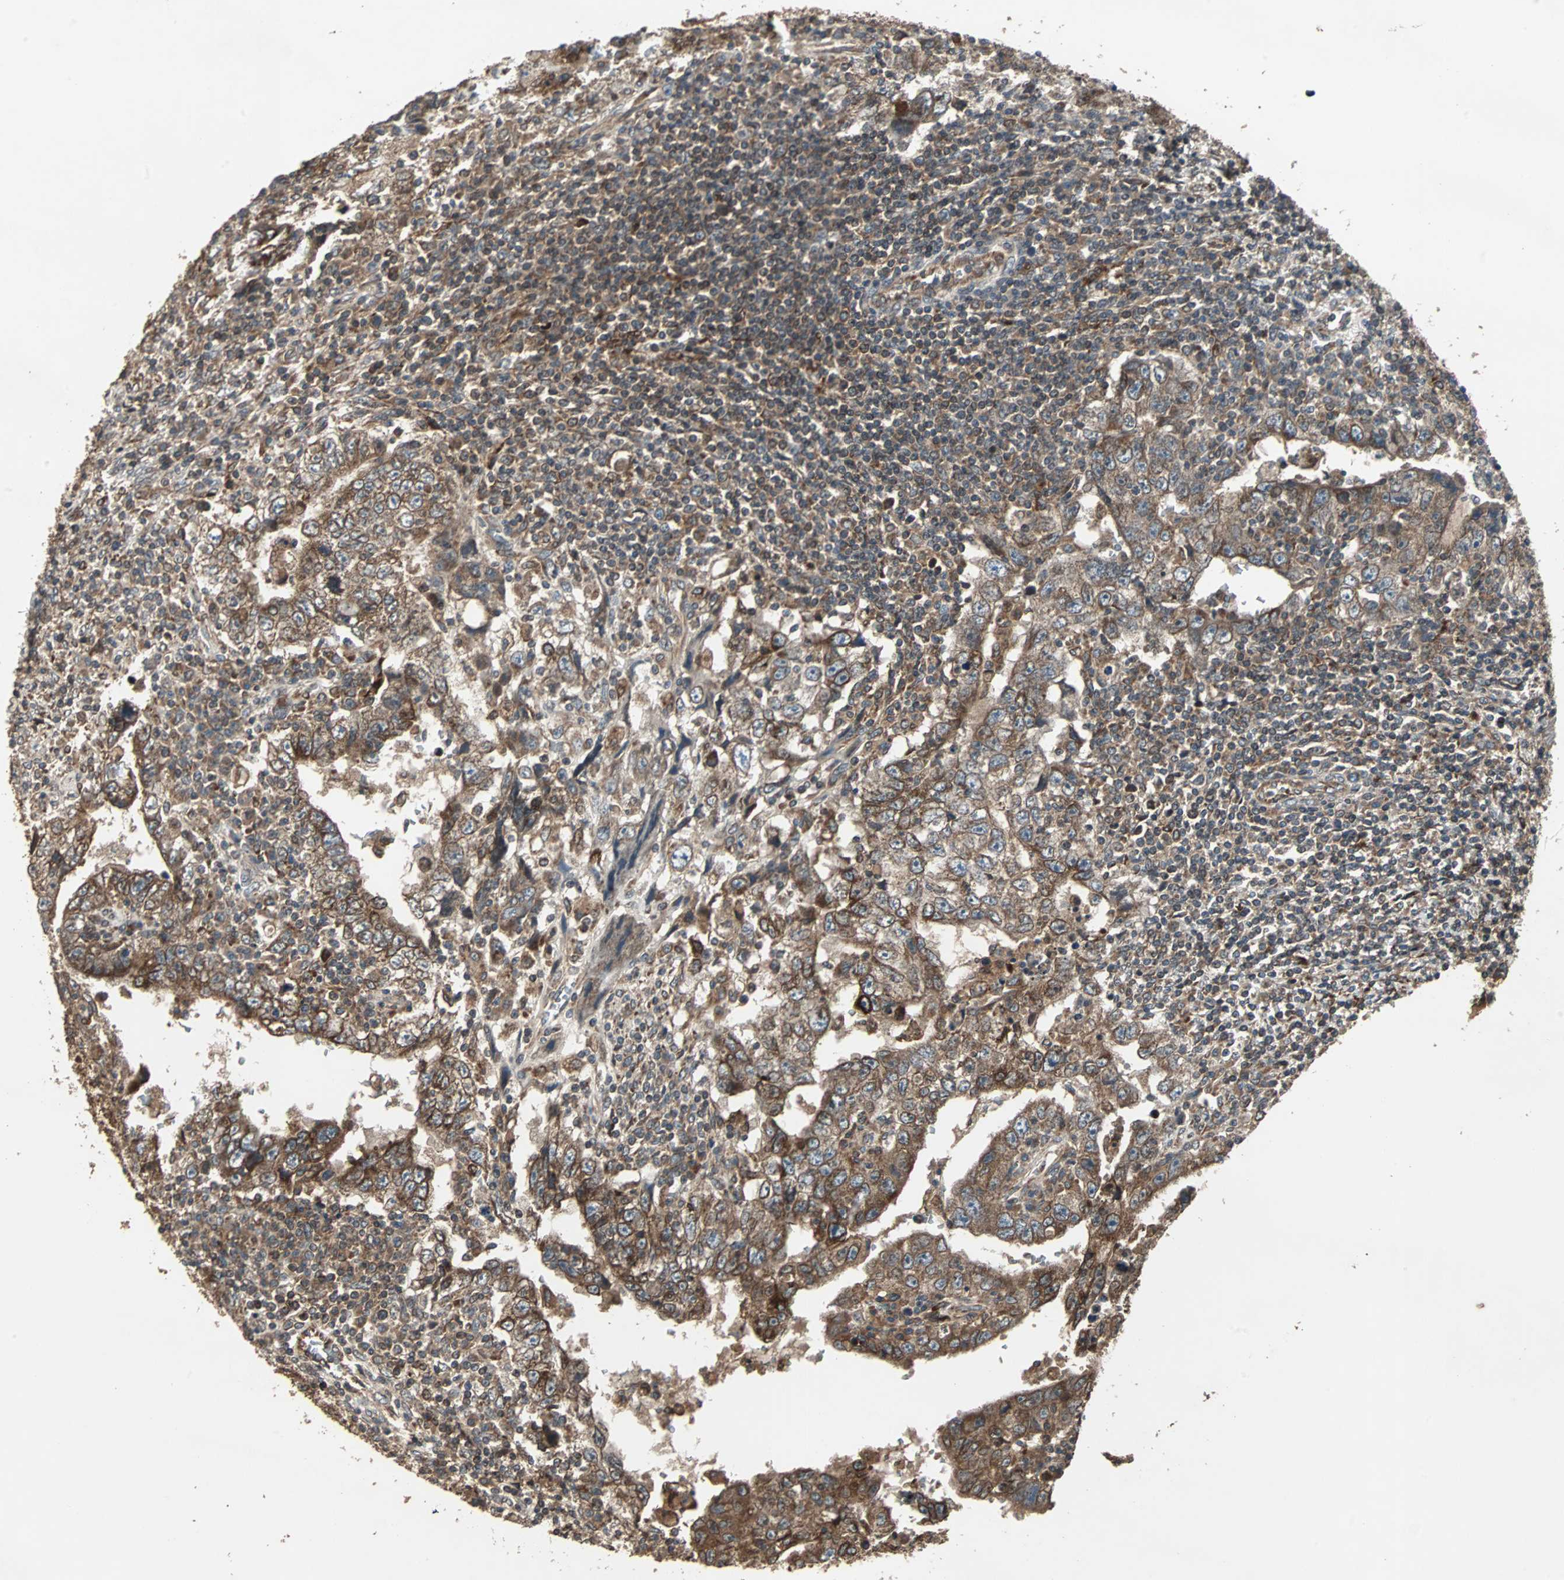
{"staining": {"intensity": "strong", "quantity": ">75%", "location": "cytoplasmic/membranous"}, "tissue": "testis cancer", "cell_type": "Tumor cells", "image_type": "cancer", "snomed": [{"axis": "morphology", "description": "Carcinoma, Embryonal, NOS"}, {"axis": "topography", "description": "Testis"}], "caption": "Tumor cells exhibit strong cytoplasmic/membranous positivity in about >75% of cells in testis cancer.", "gene": "RAB7A", "patient": {"sex": "male", "age": 26}}